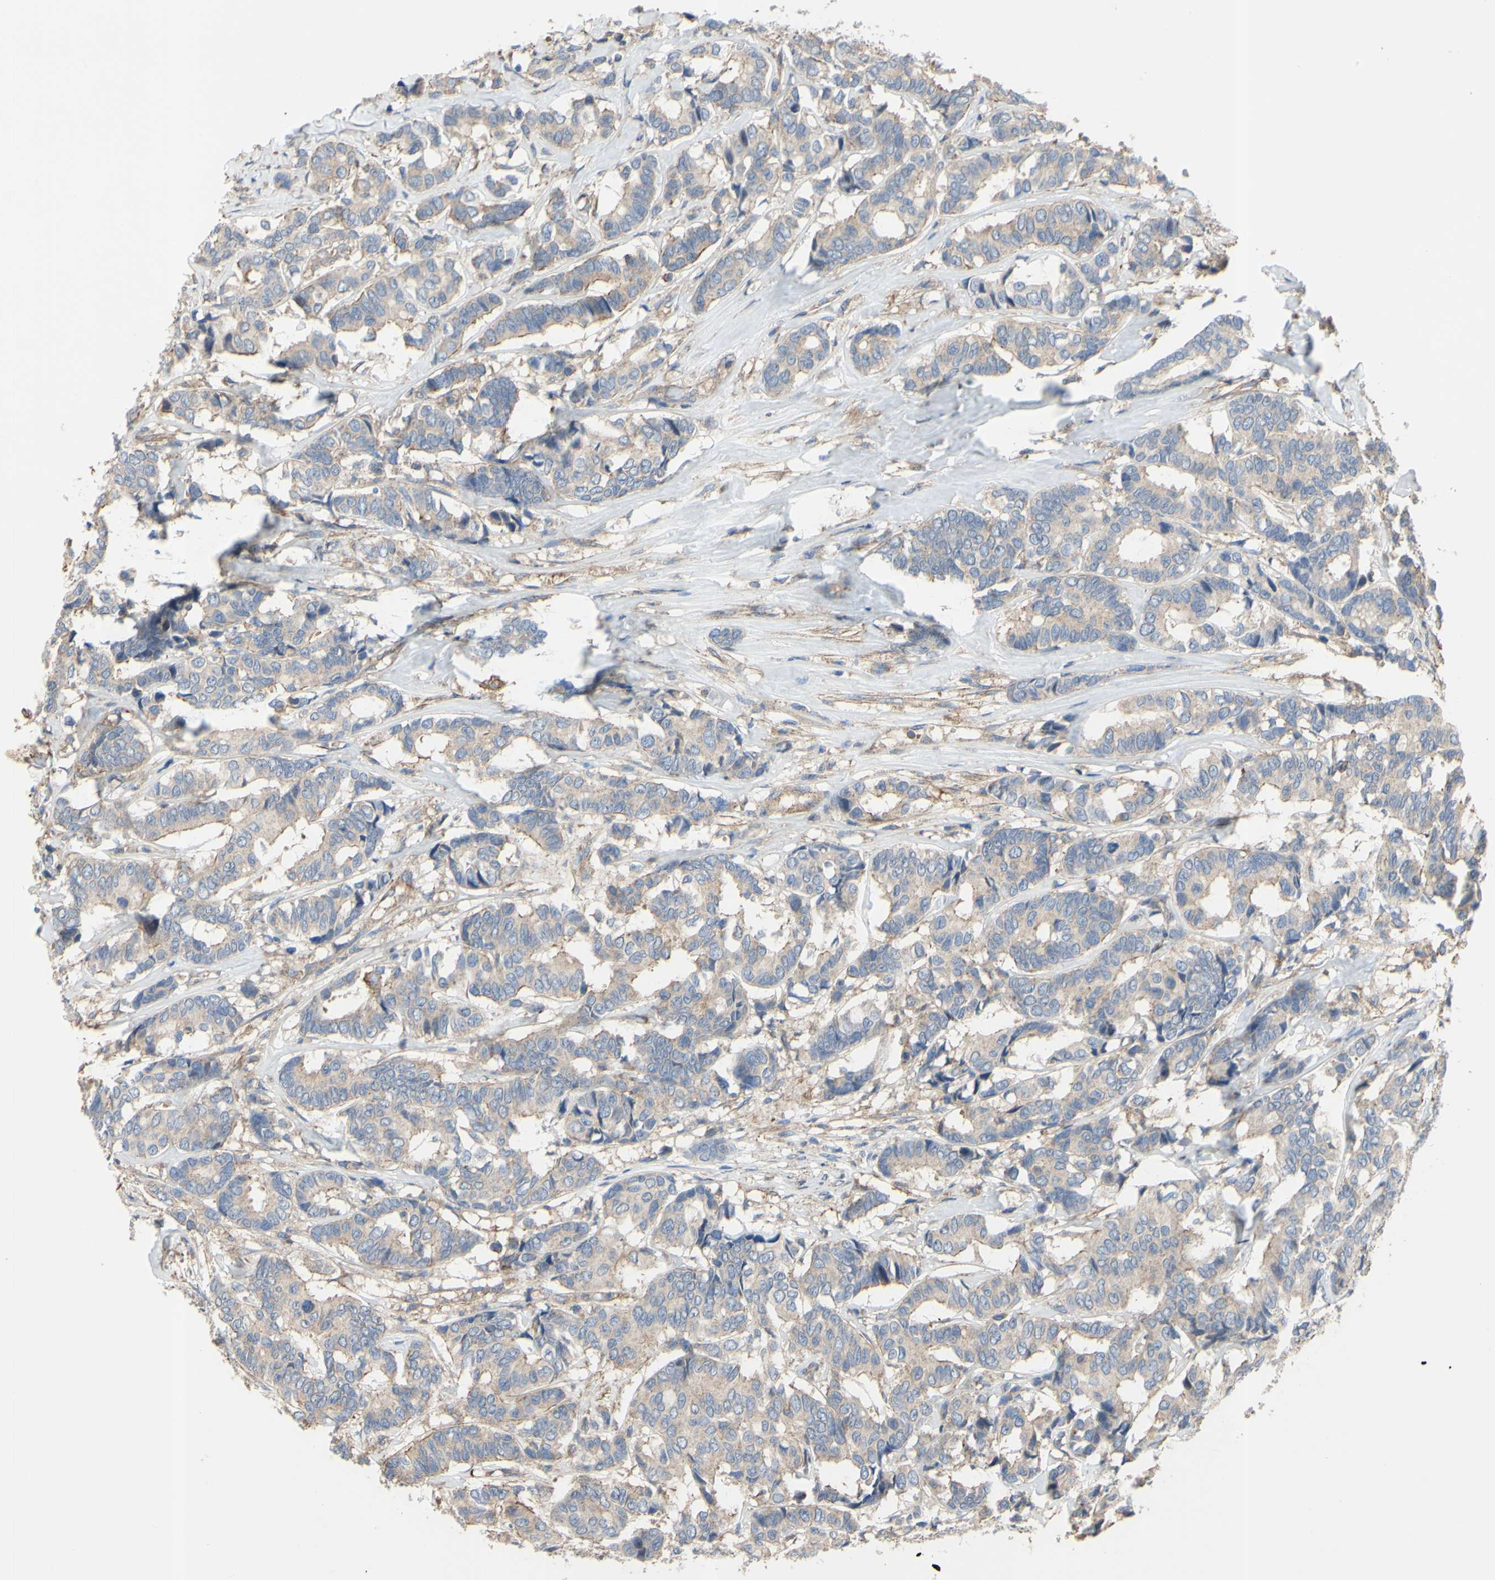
{"staining": {"intensity": "weak", "quantity": ">75%", "location": "cytoplasmic/membranous"}, "tissue": "breast cancer", "cell_type": "Tumor cells", "image_type": "cancer", "snomed": [{"axis": "morphology", "description": "Duct carcinoma"}, {"axis": "topography", "description": "Breast"}], "caption": "A low amount of weak cytoplasmic/membranous expression is seen in approximately >75% of tumor cells in infiltrating ductal carcinoma (breast) tissue. (DAB (3,3'-diaminobenzidine) IHC, brown staining for protein, blue staining for nuclei).", "gene": "BECN1", "patient": {"sex": "female", "age": 87}}